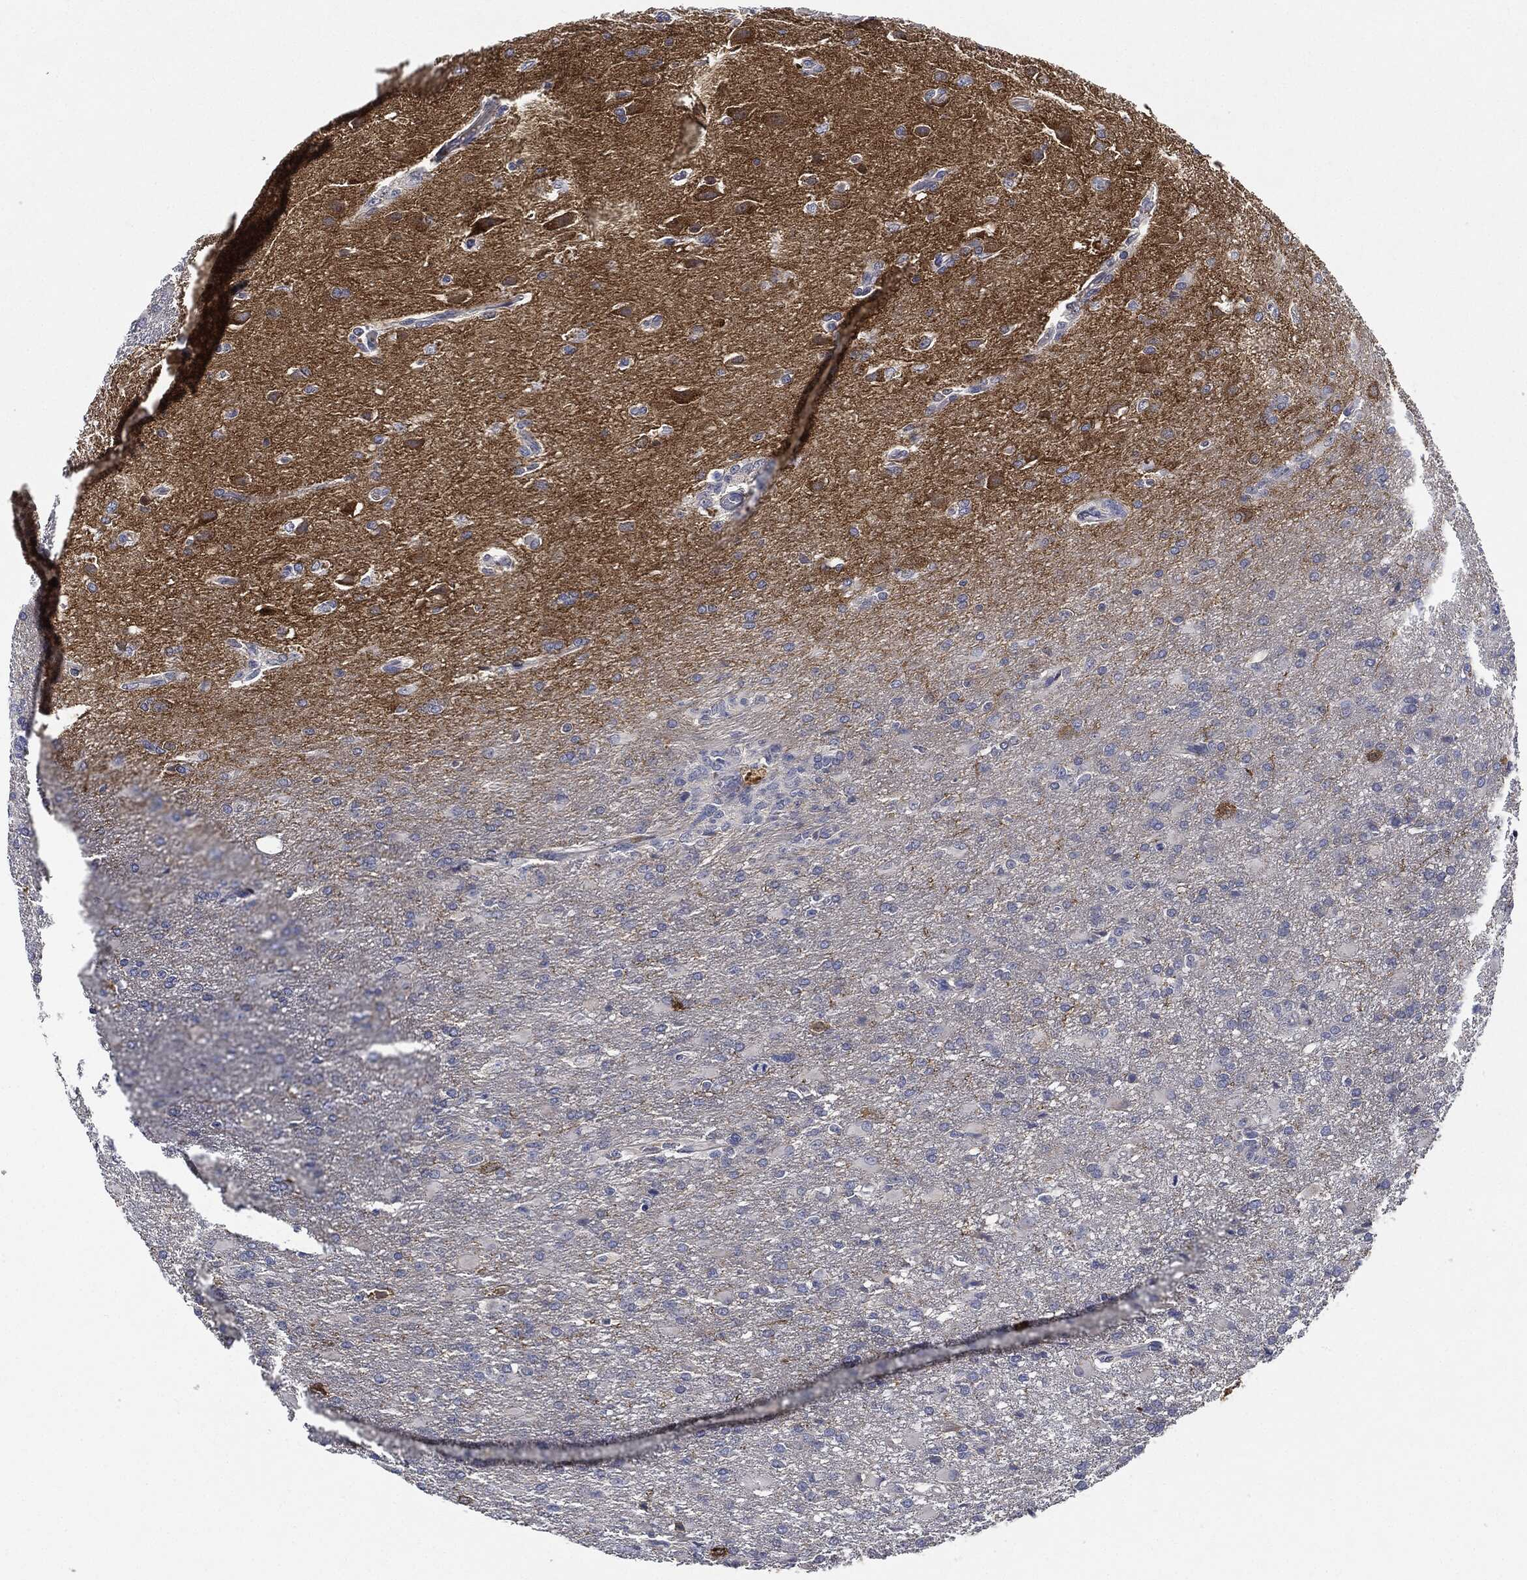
{"staining": {"intensity": "negative", "quantity": "none", "location": "none"}, "tissue": "glioma", "cell_type": "Tumor cells", "image_type": "cancer", "snomed": [{"axis": "morphology", "description": "Glioma, malignant, High grade"}, {"axis": "topography", "description": "Brain"}], "caption": "Immunohistochemistry of malignant glioma (high-grade) exhibits no staining in tumor cells. (DAB (3,3'-diaminobenzidine) IHC, high magnification).", "gene": "NTRK1", "patient": {"sex": "male", "age": 68}}